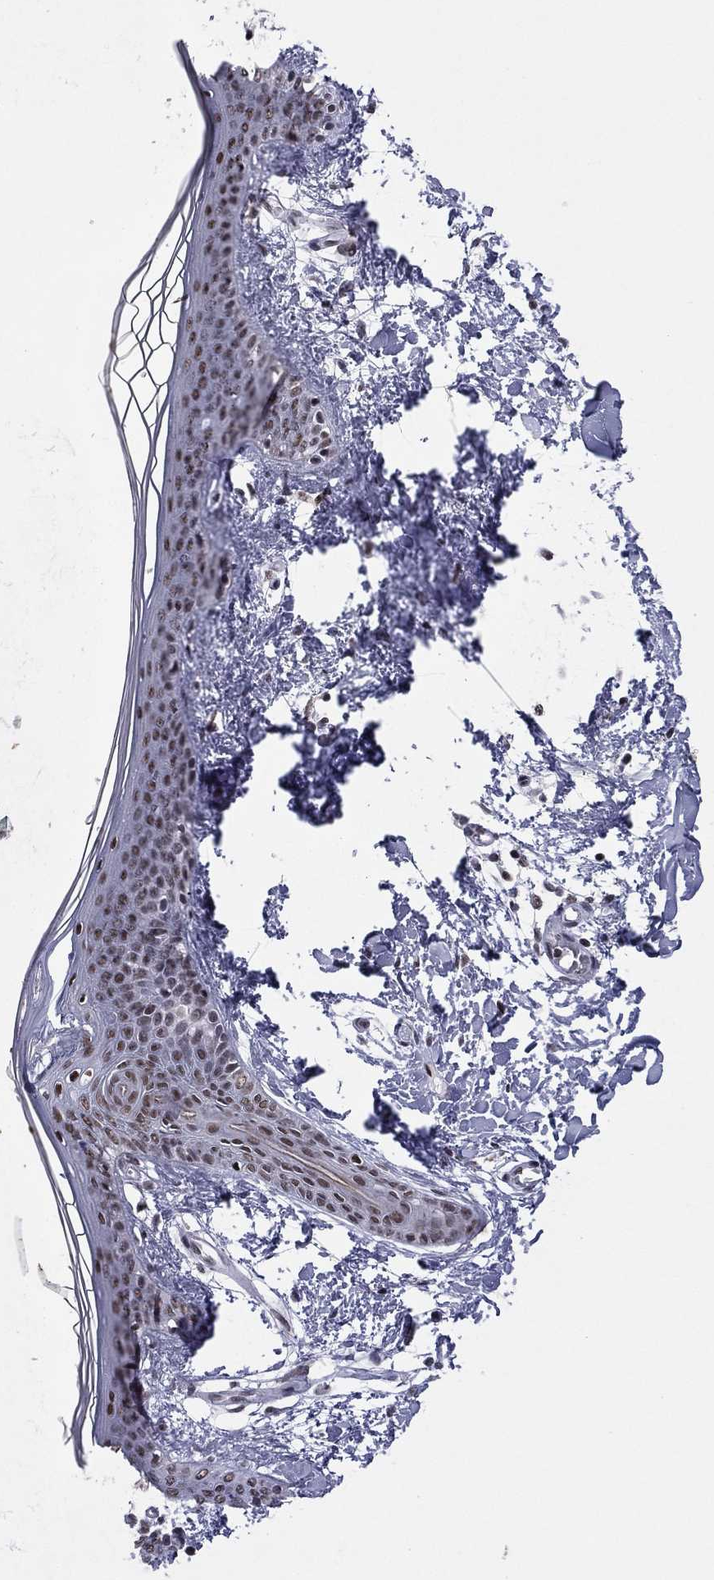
{"staining": {"intensity": "negative", "quantity": "none", "location": "none"}, "tissue": "skin", "cell_type": "Fibroblasts", "image_type": "normal", "snomed": [{"axis": "morphology", "description": "Normal tissue, NOS"}, {"axis": "topography", "description": "Skin"}], "caption": "Skin stained for a protein using immunohistochemistry (IHC) reveals no positivity fibroblasts.", "gene": "ETV5", "patient": {"sex": "female", "age": 34}}